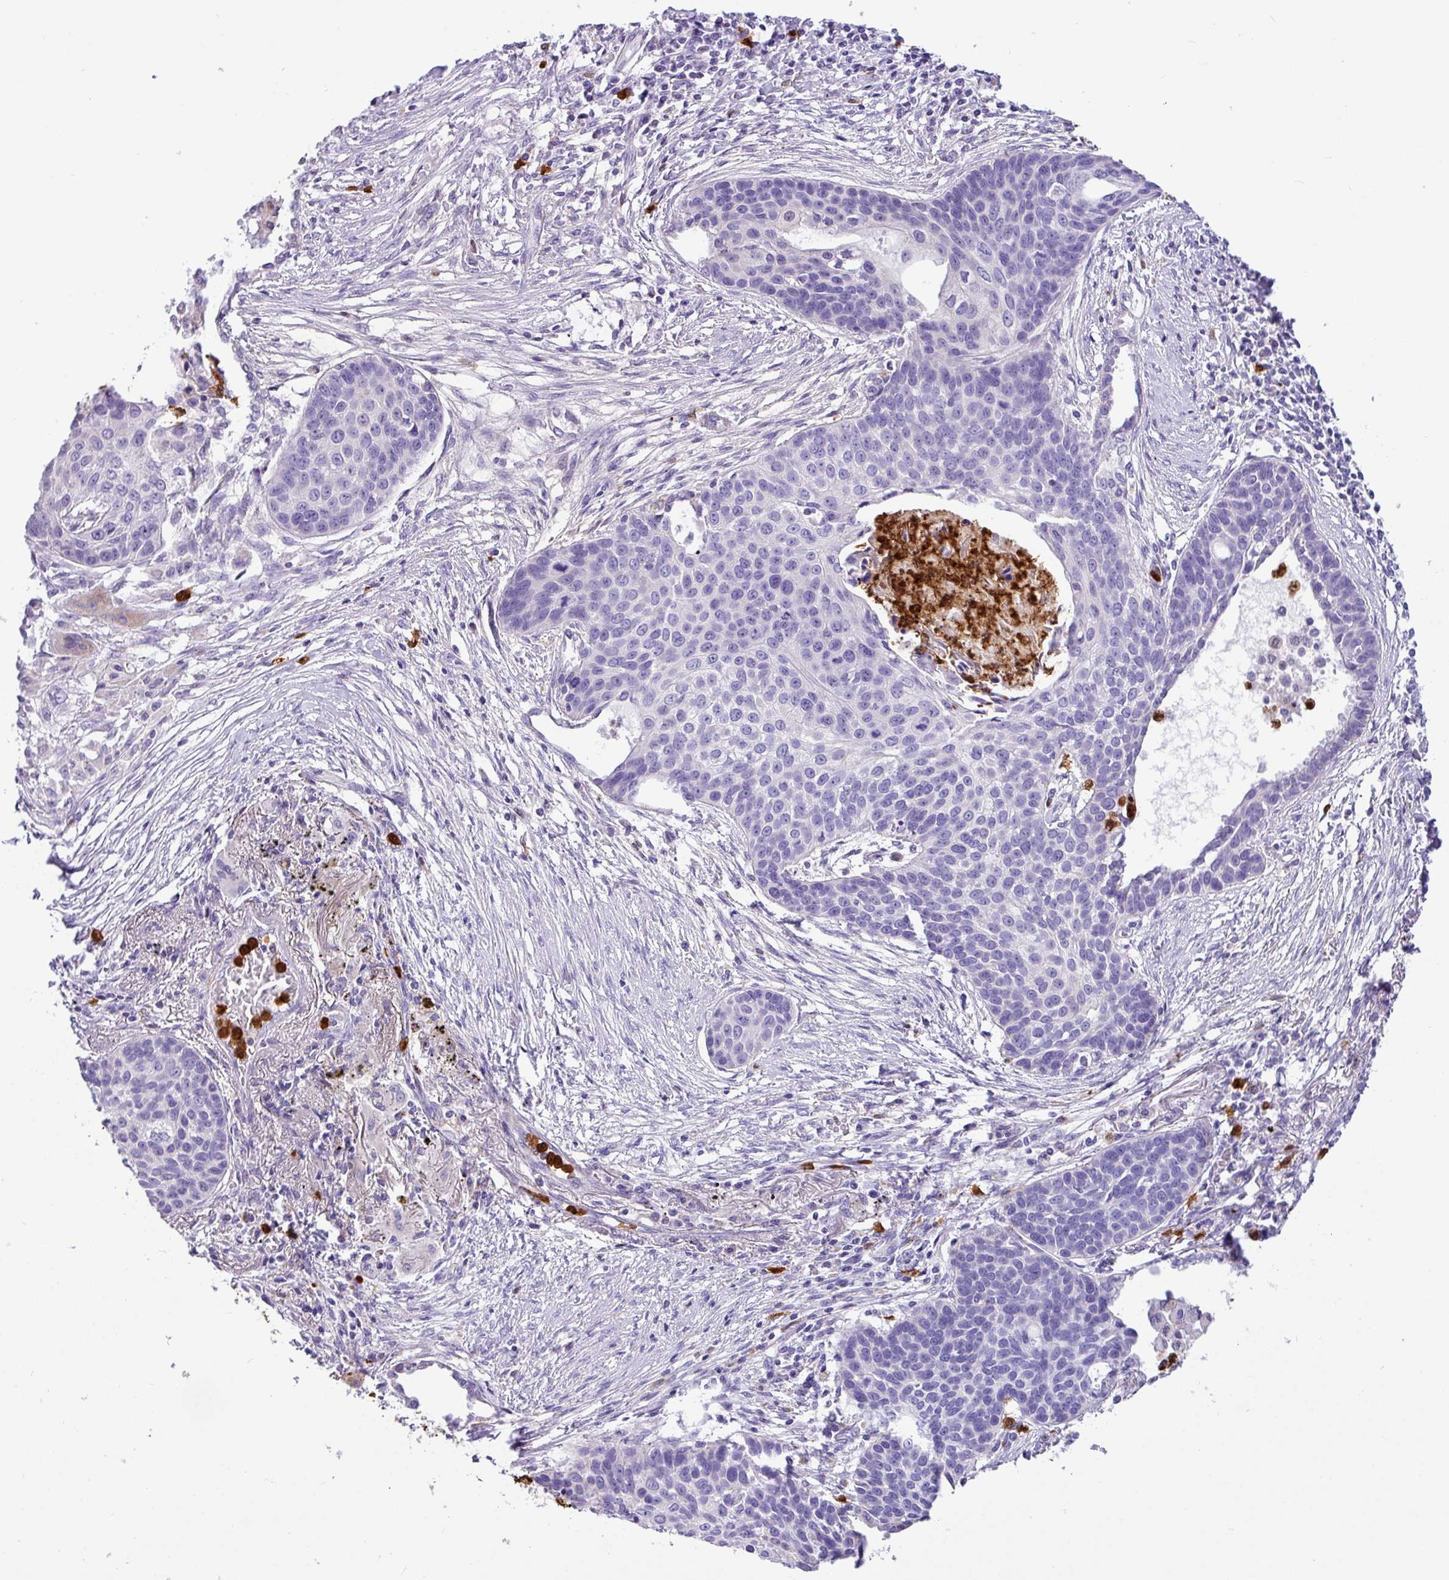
{"staining": {"intensity": "negative", "quantity": "none", "location": "none"}, "tissue": "lung cancer", "cell_type": "Tumor cells", "image_type": "cancer", "snomed": [{"axis": "morphology", "description": "Squamous cell carcinoma, NOS"}, {"axis": "topography", "description": "Lung"}], "caption": "Immunohistochemistry photomicrograph of neoplastic tissue: lung cancer (squamous cell carcinoma) stained with DAB (3,3'-diaminobenzidine) demonstrates no significant protein expression in tumor cells.", "gene": "SH2D3C", "patient": {"sex": "male", "age": 71}}